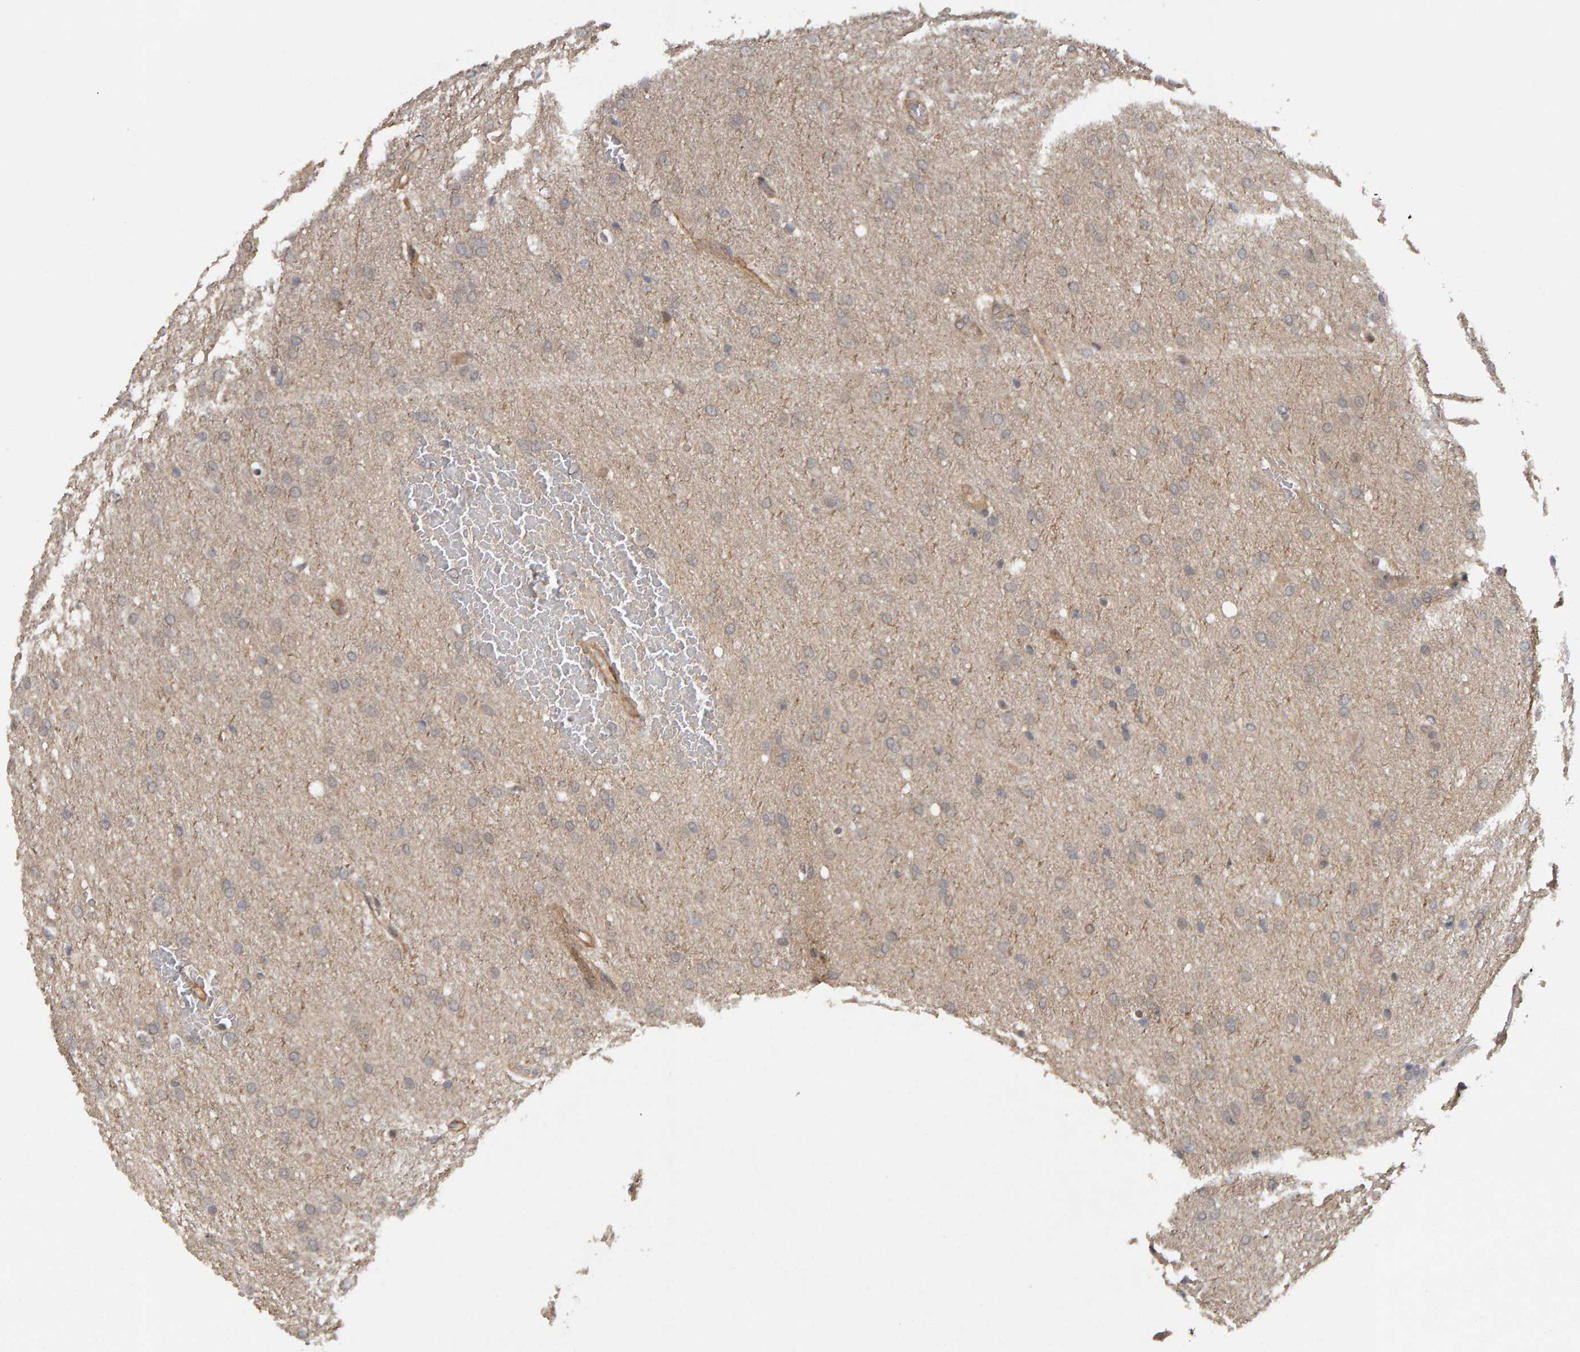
{"staining": {"intensity": "negative", "quantity": "none", "location": "none"}, "tissue": "glioma", "cell_type": "Tumor cells", "image_type": "cancer", "snomed": [{"axis": "morphology", "description": "Glioma, malignant, Low grade"}, {"axis": "topography", "description": "Brain"}], "caption": "There is no significant positivity in tumor cells of glioma. (Immunohistochemistry (ihc), brightfield microscopy, high magnification).", "gene": "CDCA5", "patient": {"sex": "female", "age": 37}}